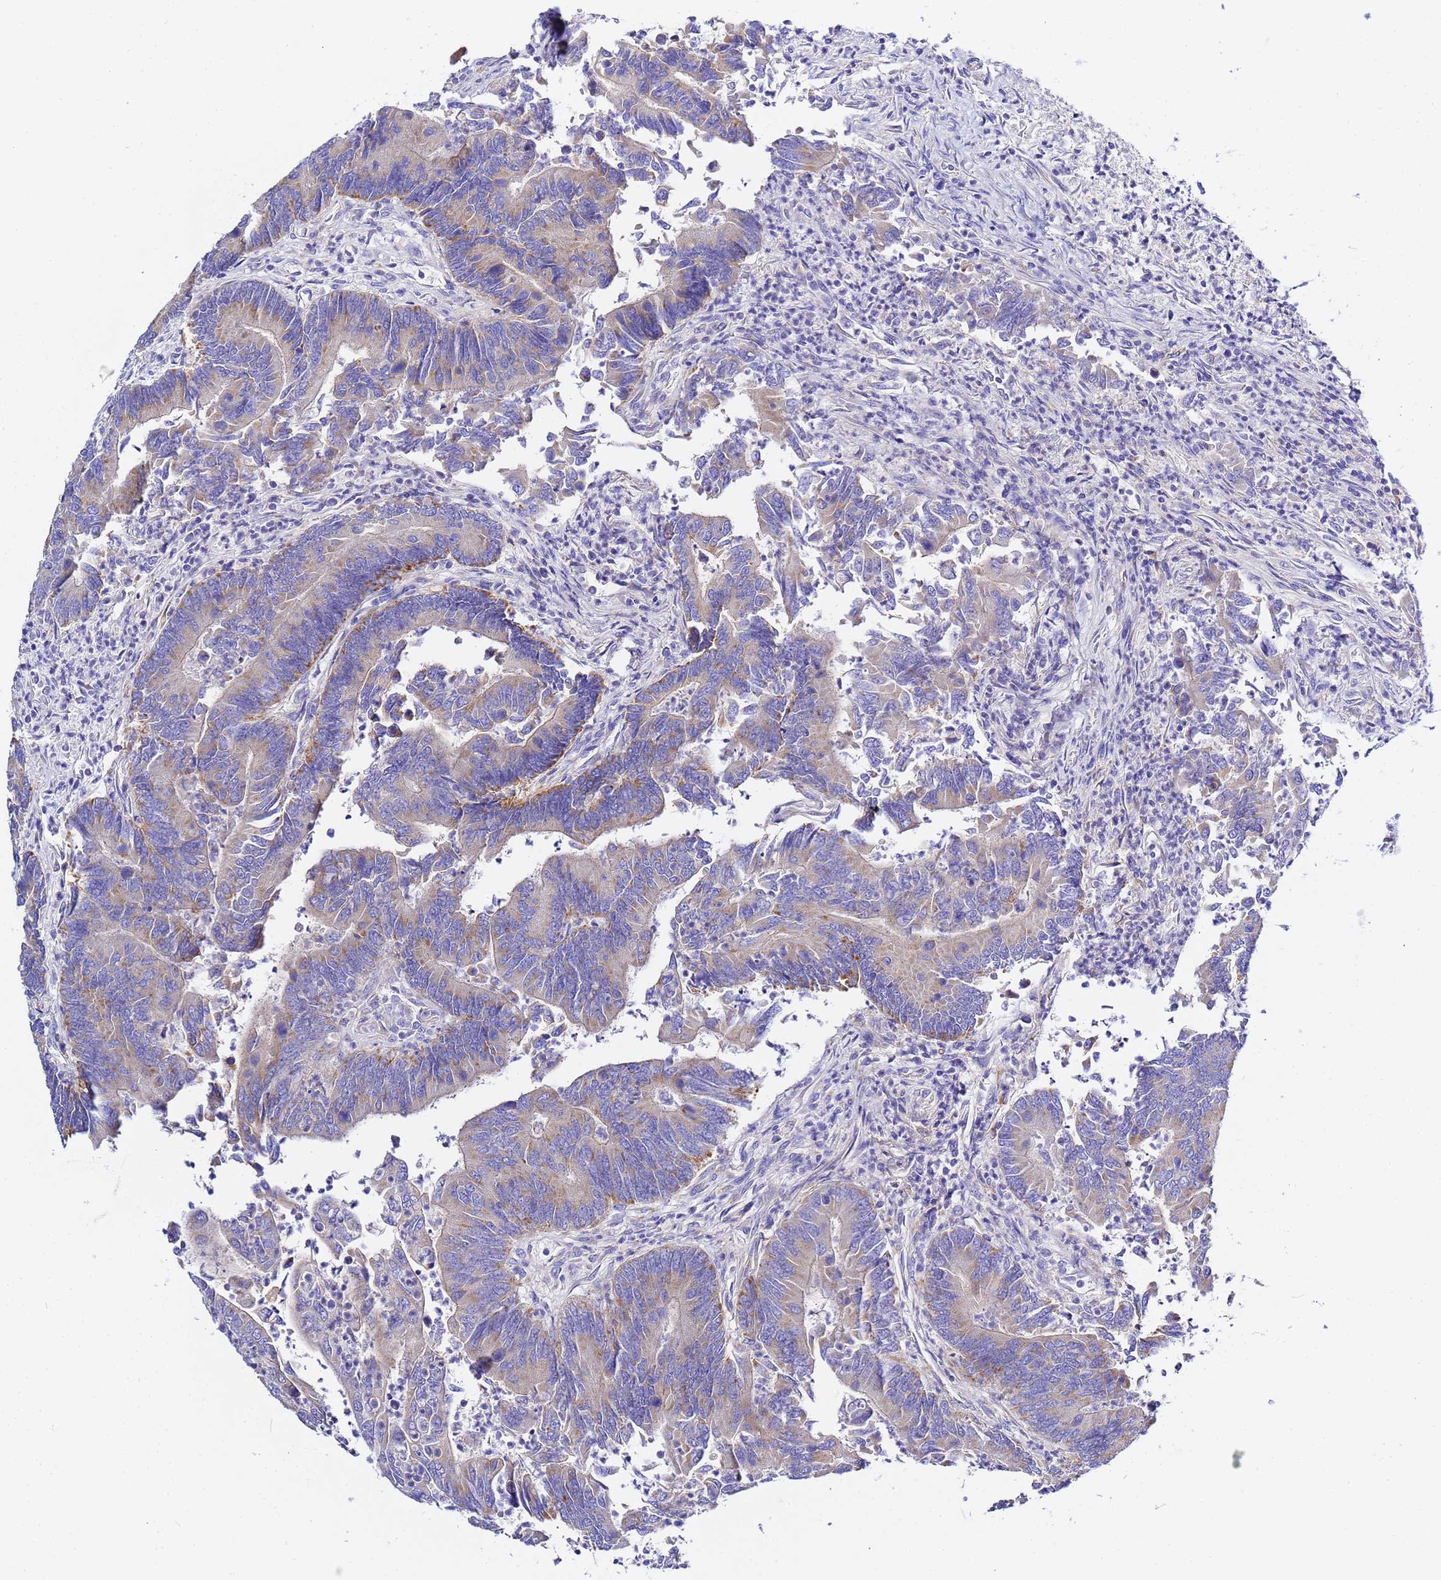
{"staining": {"intensity": "moderate", "quantity": "25%-75%", "location": "cytoplasmic/membranous"}, "tissue": "colorectal cancer", "cell_type": "Tumor cells", "image_type": "cancer", "snomed": [{"axis": "morphology", "description": "Adenocarcinoma, NOS"}, {"axis": "topography", "description": "Colon"}], "caption": "Immunohistochemical staining of colorectal adenocarcinoma displays moderate cytoplasmic/membranous protein expression in approximately 25%-75% of tumor cells. (DAB IHC, brown staining for protein, blue staining for nuclei).", "gene": "VTI1B", "patient": {"sex": "female", "age": 67}}